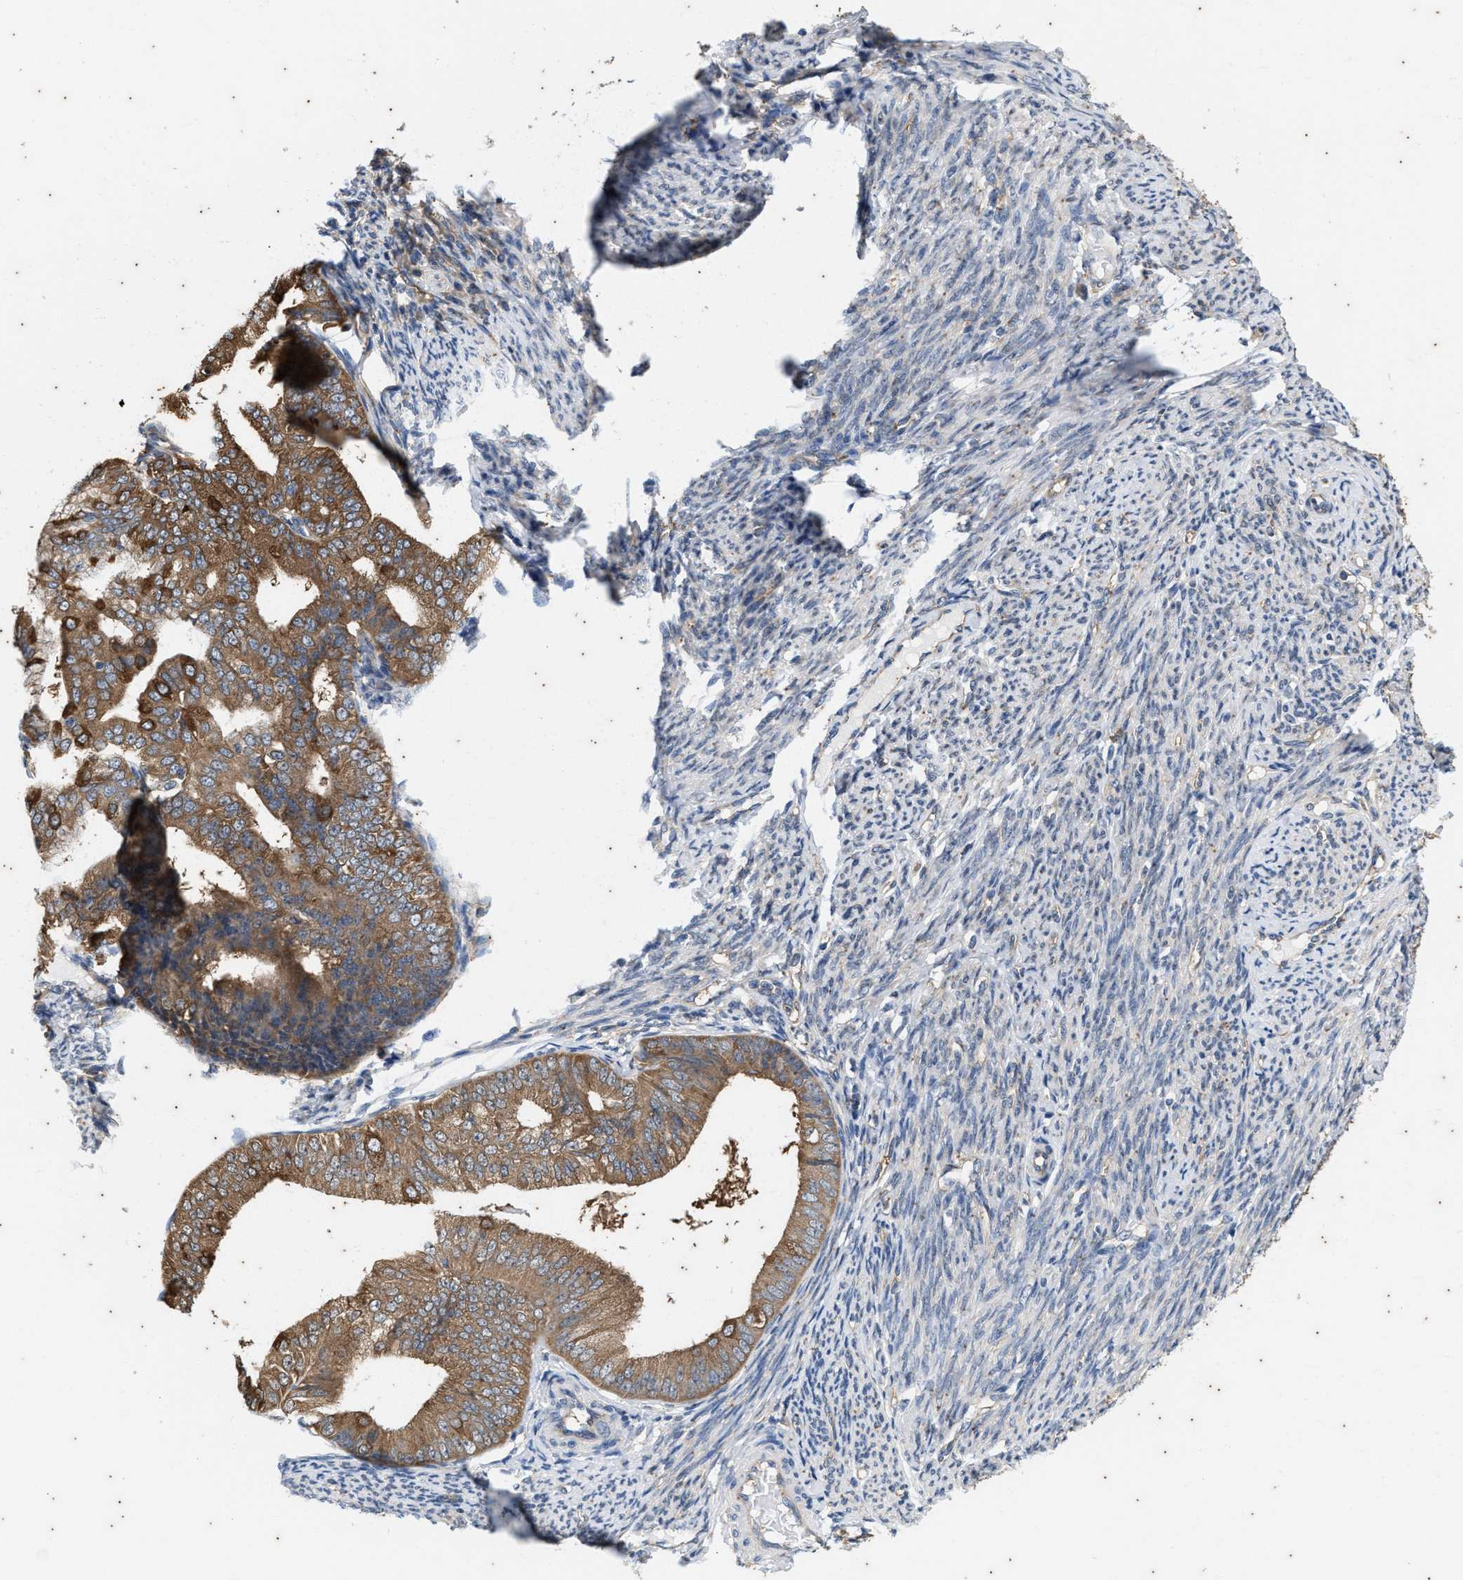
{"staining": {"intensity": "moderate", "quantity": ">75%", "location": "cytoplasmic/membranous"}, "tissue": "endometrial cancer", "cell_type": "Tumor cells", "image_type": "cancer", "snomed": [{"axis": "morphology", "description": "Adenocarcinoma, NOS"}, {"axis": "topography", "description": "Endometrium"}], "caption": "Immunohistochemistry (IHC) of endometrial cancer exhibits medium levels of moderate cytoplasmic/membranous staining in approximately >75% of tumor cells. (DAB = brown stain, brightfield microscopy at high magnification).", "gene": "COX19", "patient": {"sex": "female", "age": 63}}